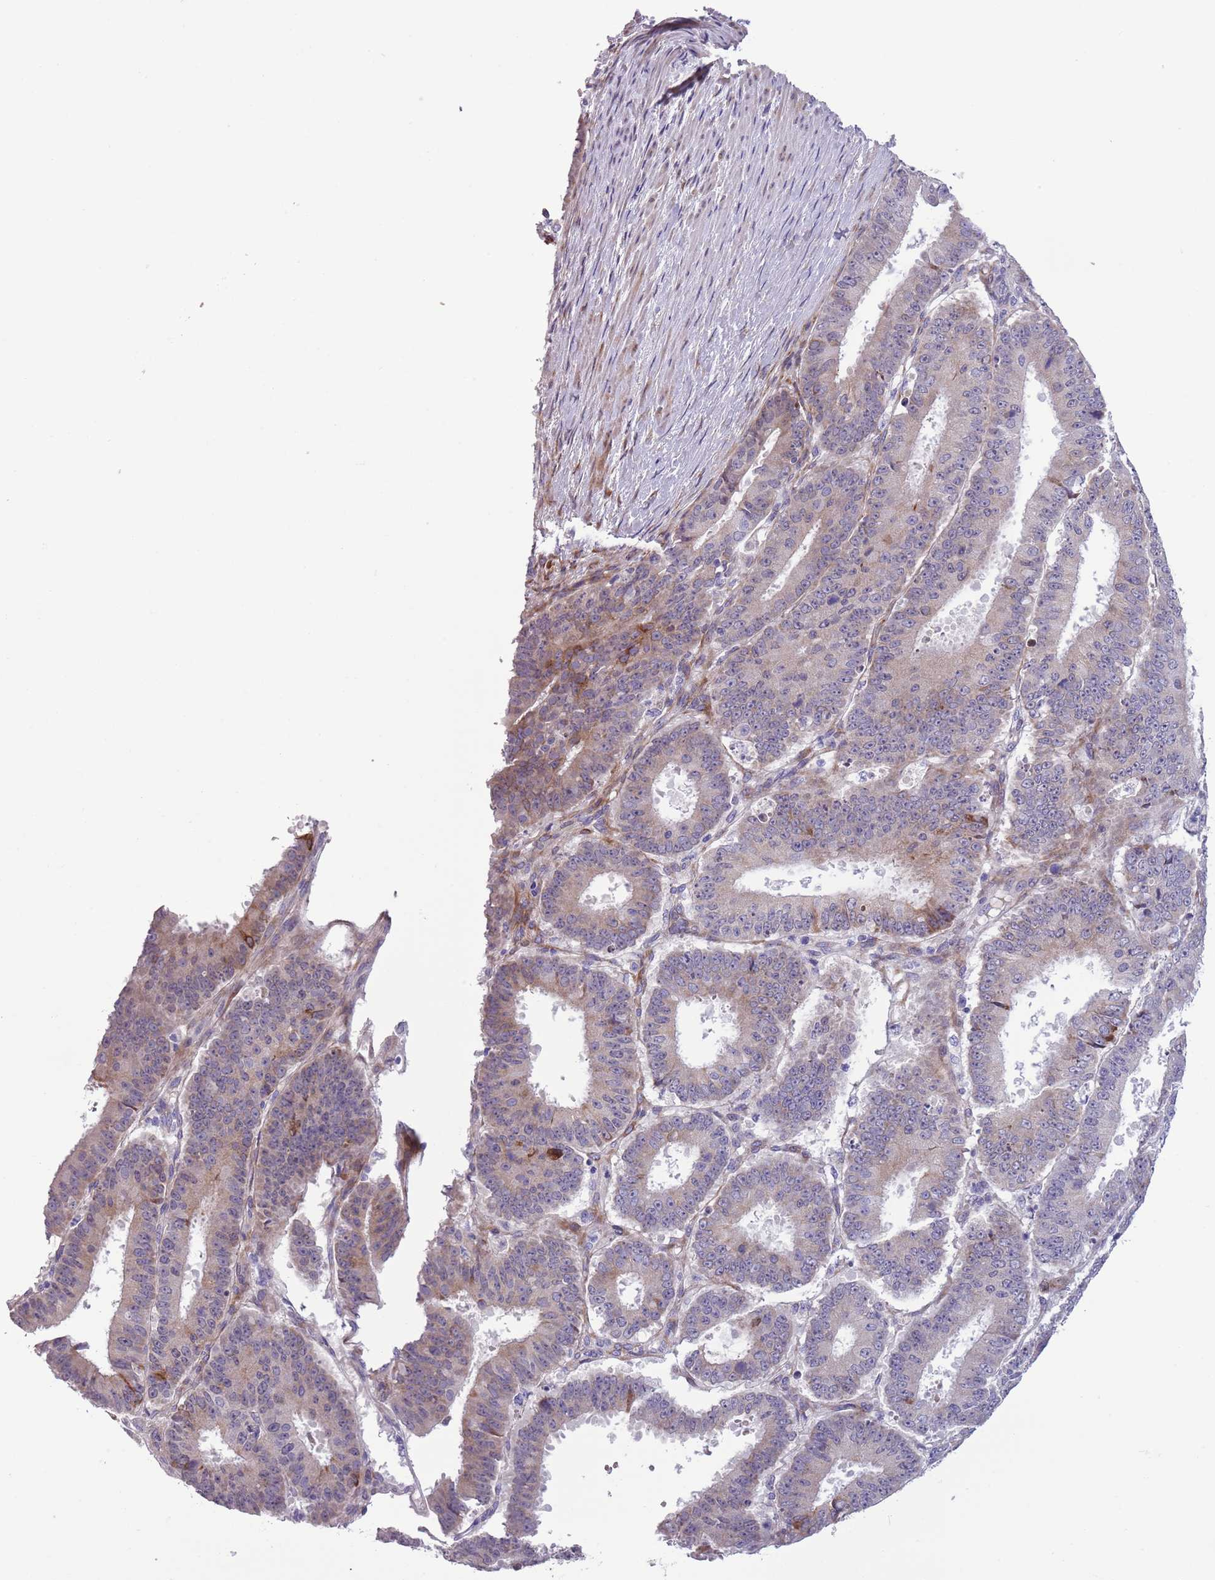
{"staining": {"intensity": "moderate", "quantity": "<25%", "location": "cytoplasmic/membranous"}, "tissue": "ovarian cancer", "cell_type": "Tumor cells", "image_type": "cancer", "snomed": [{"axis": "morphology", "description": "Carcinoma, endometroid"}, {"axis": "topography", "description": "Appendix"}, {"axis": "topography", "description": "Ovary"}], "caption": "Brown immunohistochemical staining in ovarian endometroid carcinoma shows moderate cytoplasmic/membranous staining in about <25% of tumor cells. The staining was performed using DAB (3,3'-diaminobenzidine), with brown indicating positive protein expression. Nuclei are stained blue with hematoxylin.", "gene": "MRPL32", "patient": {"sex": "female", "age": 42}}